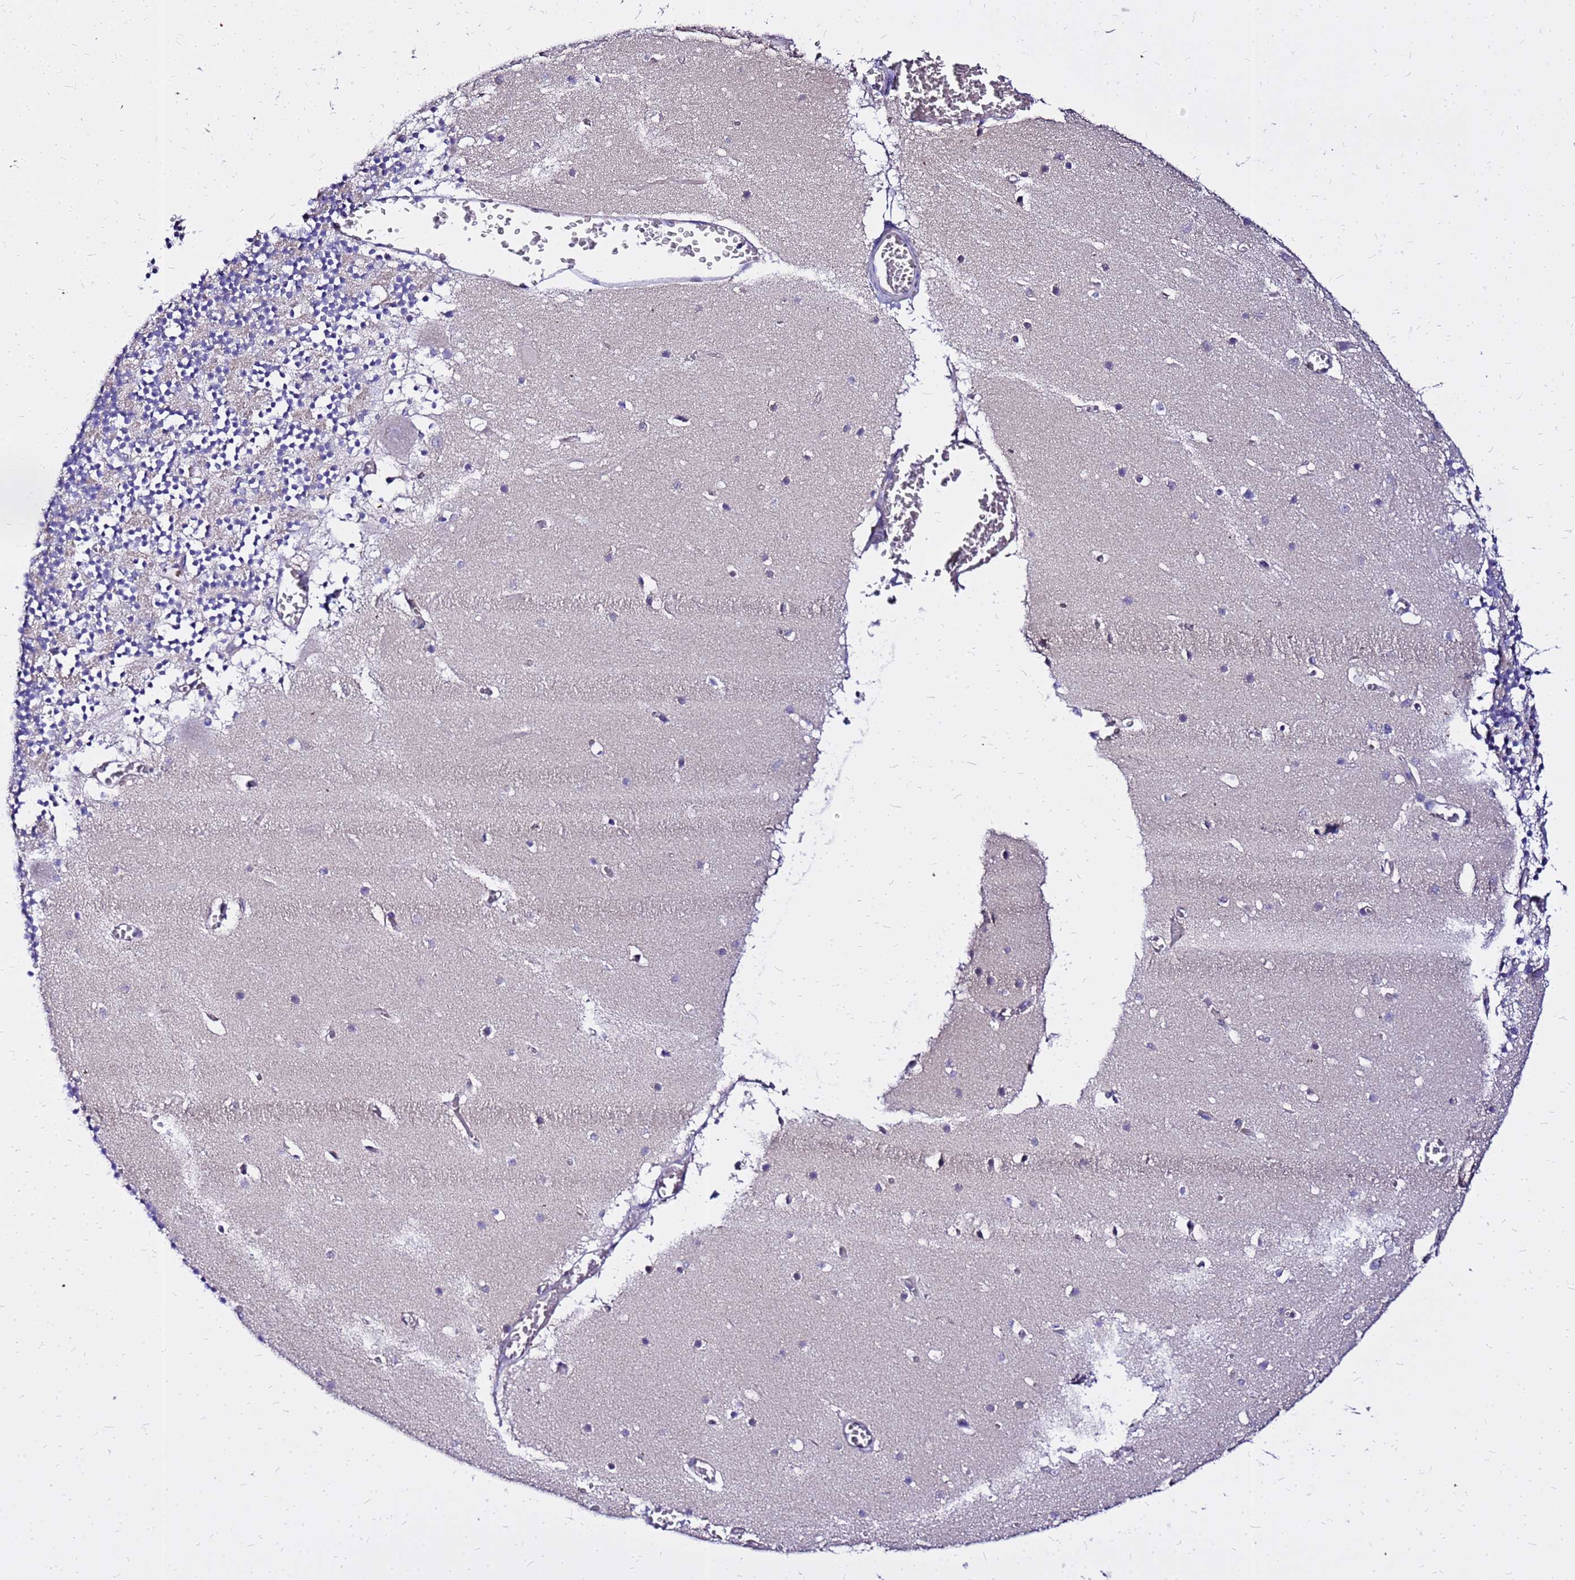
{"staining": {"intensity": "negative", "quantity": "none", "location": "none"}, "tissue": "cerebellum", "cell_type": "Cells in granular layer", "image_type": "normal", "snomed": [{"axis": "morphology", "description": "Normal tissue, NOS"}, {"axis": "topography", "description": "Cerebellum"}], "caption": "A high-resolution image shows immunohistochemistry (IHC) staining of unremarkable cerebellum, which reveals no significant expression in cells in granular layer.", "gene": "HERC5", "patient": {"sex": "female", "age": 28}}